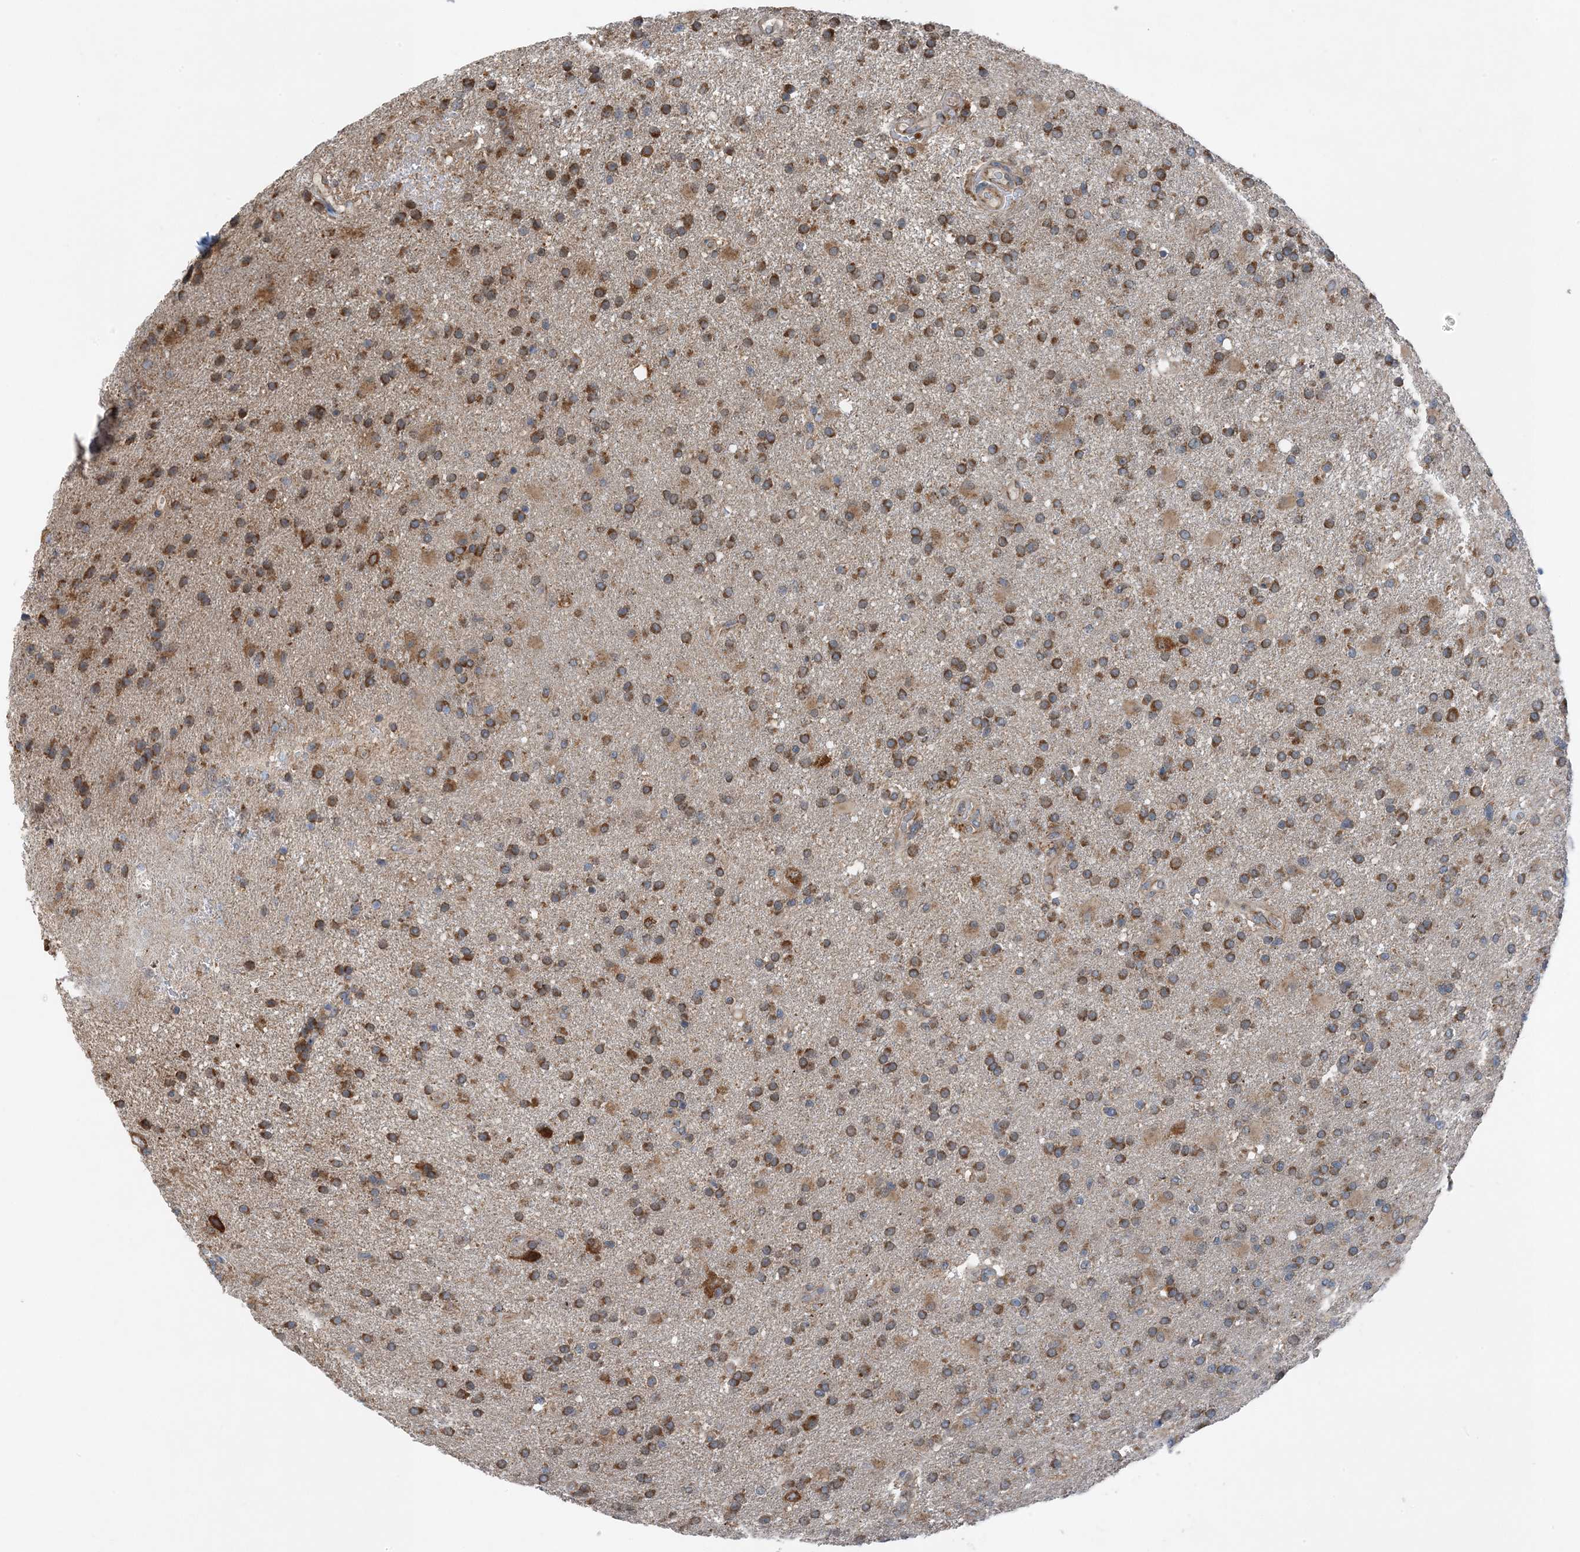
{"staining": {"intensity": "moderate", "quantity": ">75%", "location": "cytoplasmic/membranous"}, "tissue": "glioma", "cell_type": "Tumor cells", "image_type": "cancer", "snomed": [{"axis": "morphology", "description": "Glioma, malignant, High grade"}, {"axis": "topography", "description": "Brain"}], "caption": "Immunohistochemistry (IHC) staining of glioma, which displays medium levels of moderate cytoplasmic/membranous staining in approximately >75% of tumor cells indicating moderate cytoplasmic/membranous protein positivity. The staining was performed using DAB (brown) for protein detection and nuclei were counterstained in hematoxylin (blue).", "gene": "DHX30", "patient": {"sex": "male", "age": 72}}